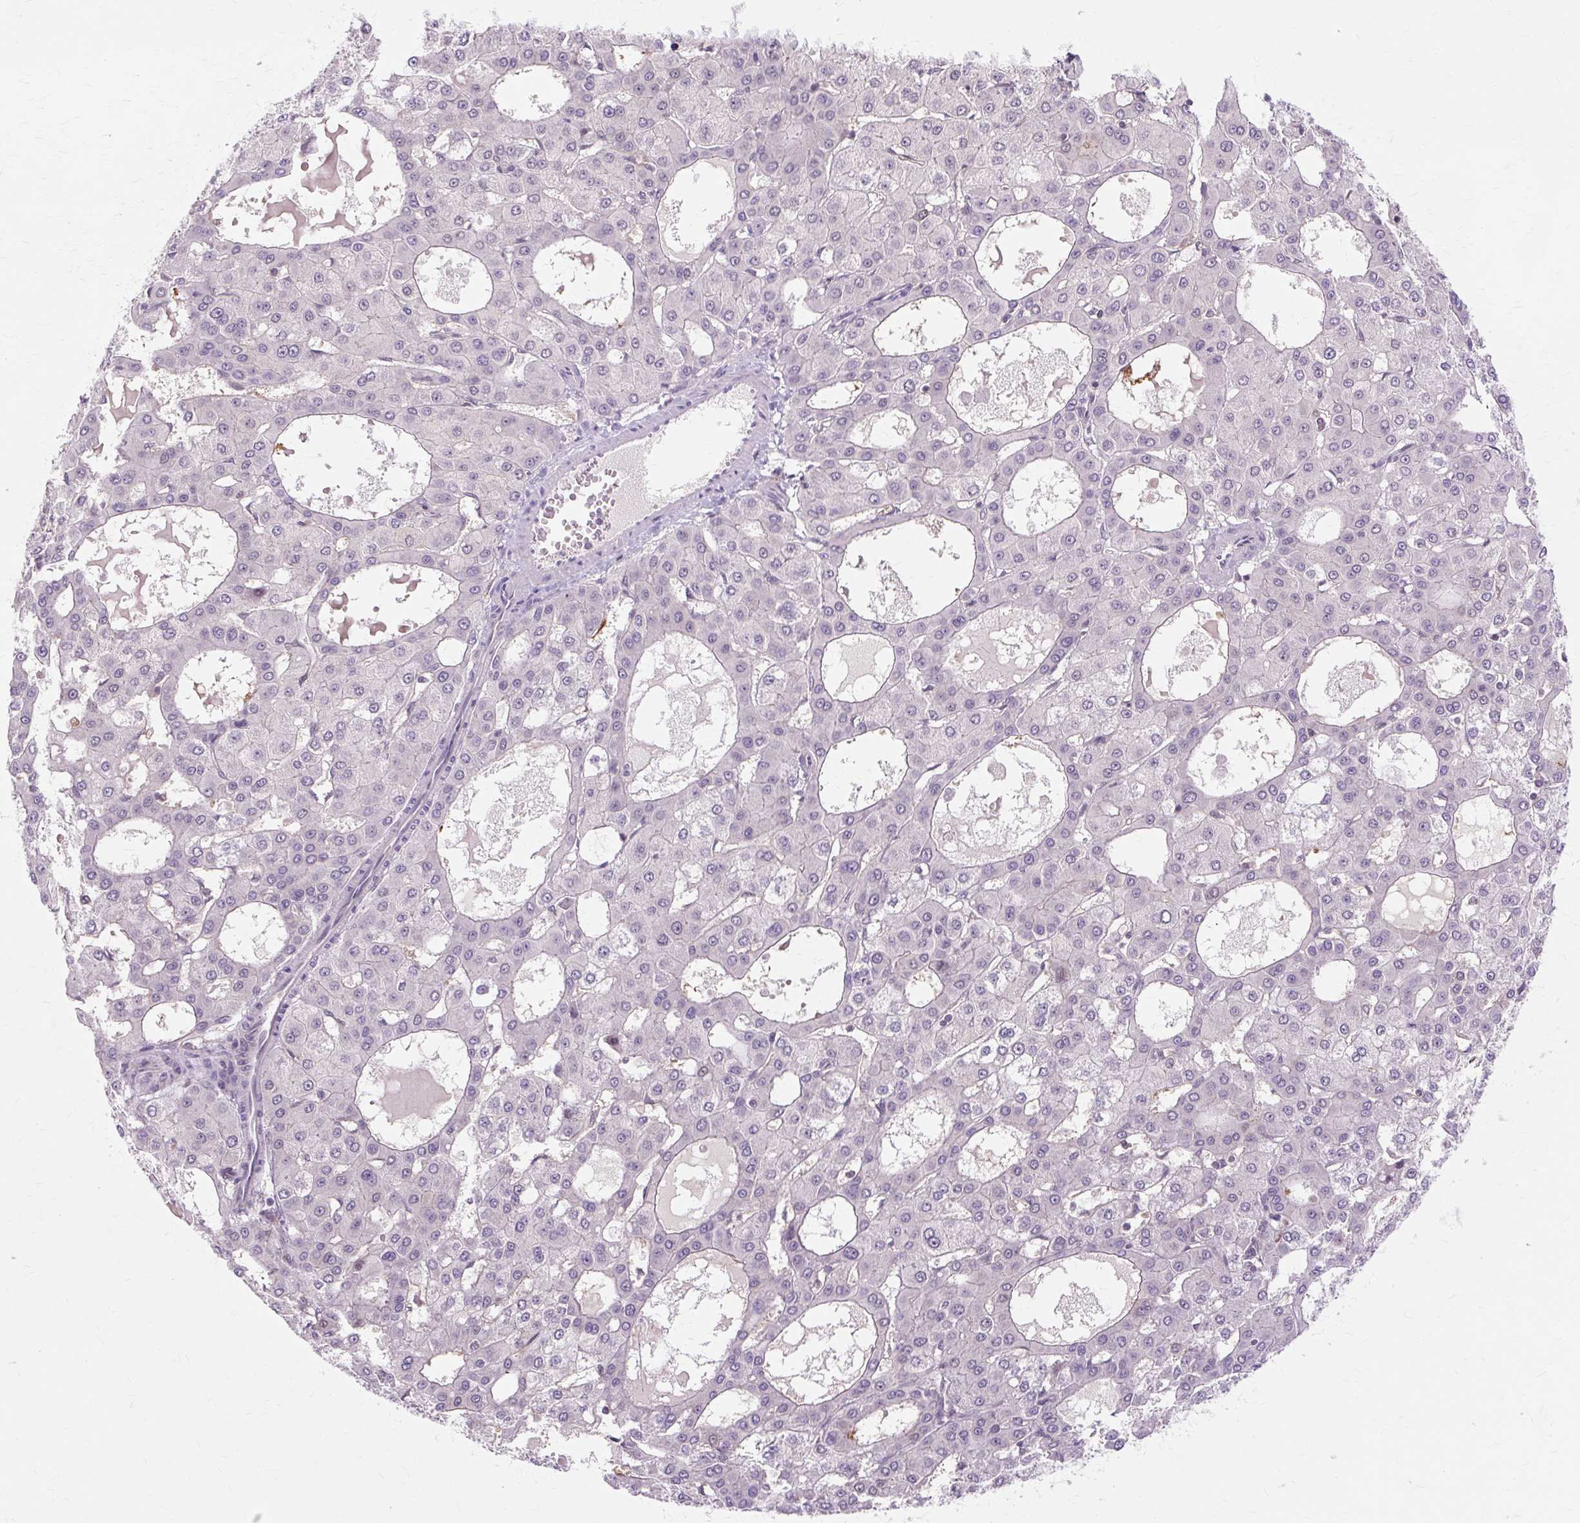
{"staining": {"intensity": "negative", "quantity": "none", "location": "none"}, "tissue": "liver cancer", "cell_type": "Tumor cells", "image_type": "cancer", "snomed": [{"axis": "morphology", "description": "Carcinoma, Hepatocellular, NOS"}, {"axis": "topography", "description": "Liver"}], "caption": "A high-resolution histopathology image shows immunohistochemistry (IHC) staining of liver hepatocellular carcinoma, which reveals no significant staining in tumor cells.", "gene": "ZNF35", "patient": {"sex": "male", "age": 47}}